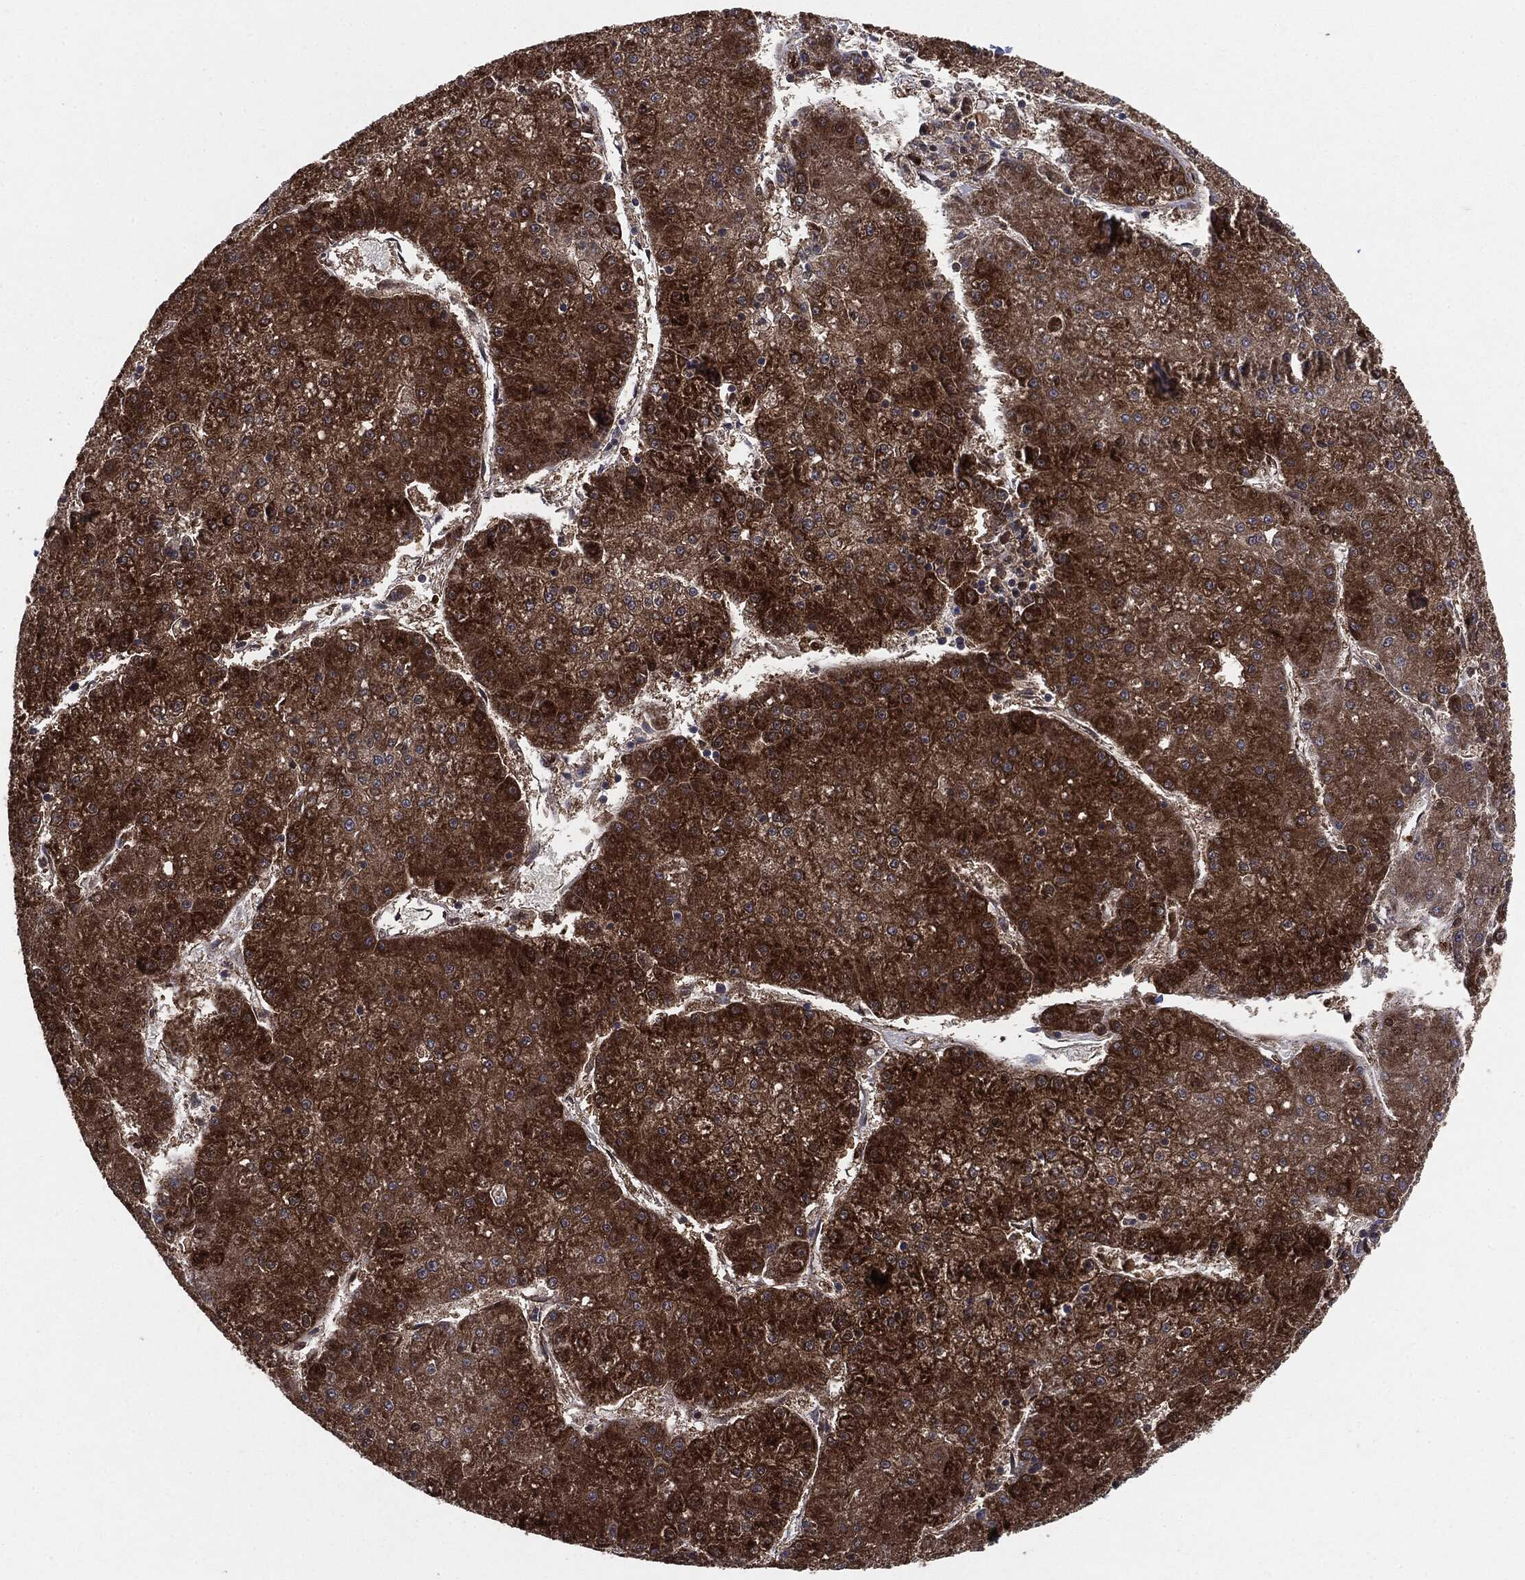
{"staining": {"intensity": "strong", "quantity": ">75%", "location": "cytoplasmic/membranous"}, "tissue": "liver cancer", "cell_type": "Tumor cells", "image_type": "cancer", "snomed": [{"axis": "morphology", "description": "Carcinoma, Hepatocellular, NOS"}, {"axis": "topography", "description": "Liver"}], "caption": "Liver cancer (hepatocellular carcinoma) stained with IHC exhibits strong cytoplasmic/membranous expression in approximately >75% of tumor cells.", "gene": "NME1", "patient": {"sex": "male", "age": 73}}